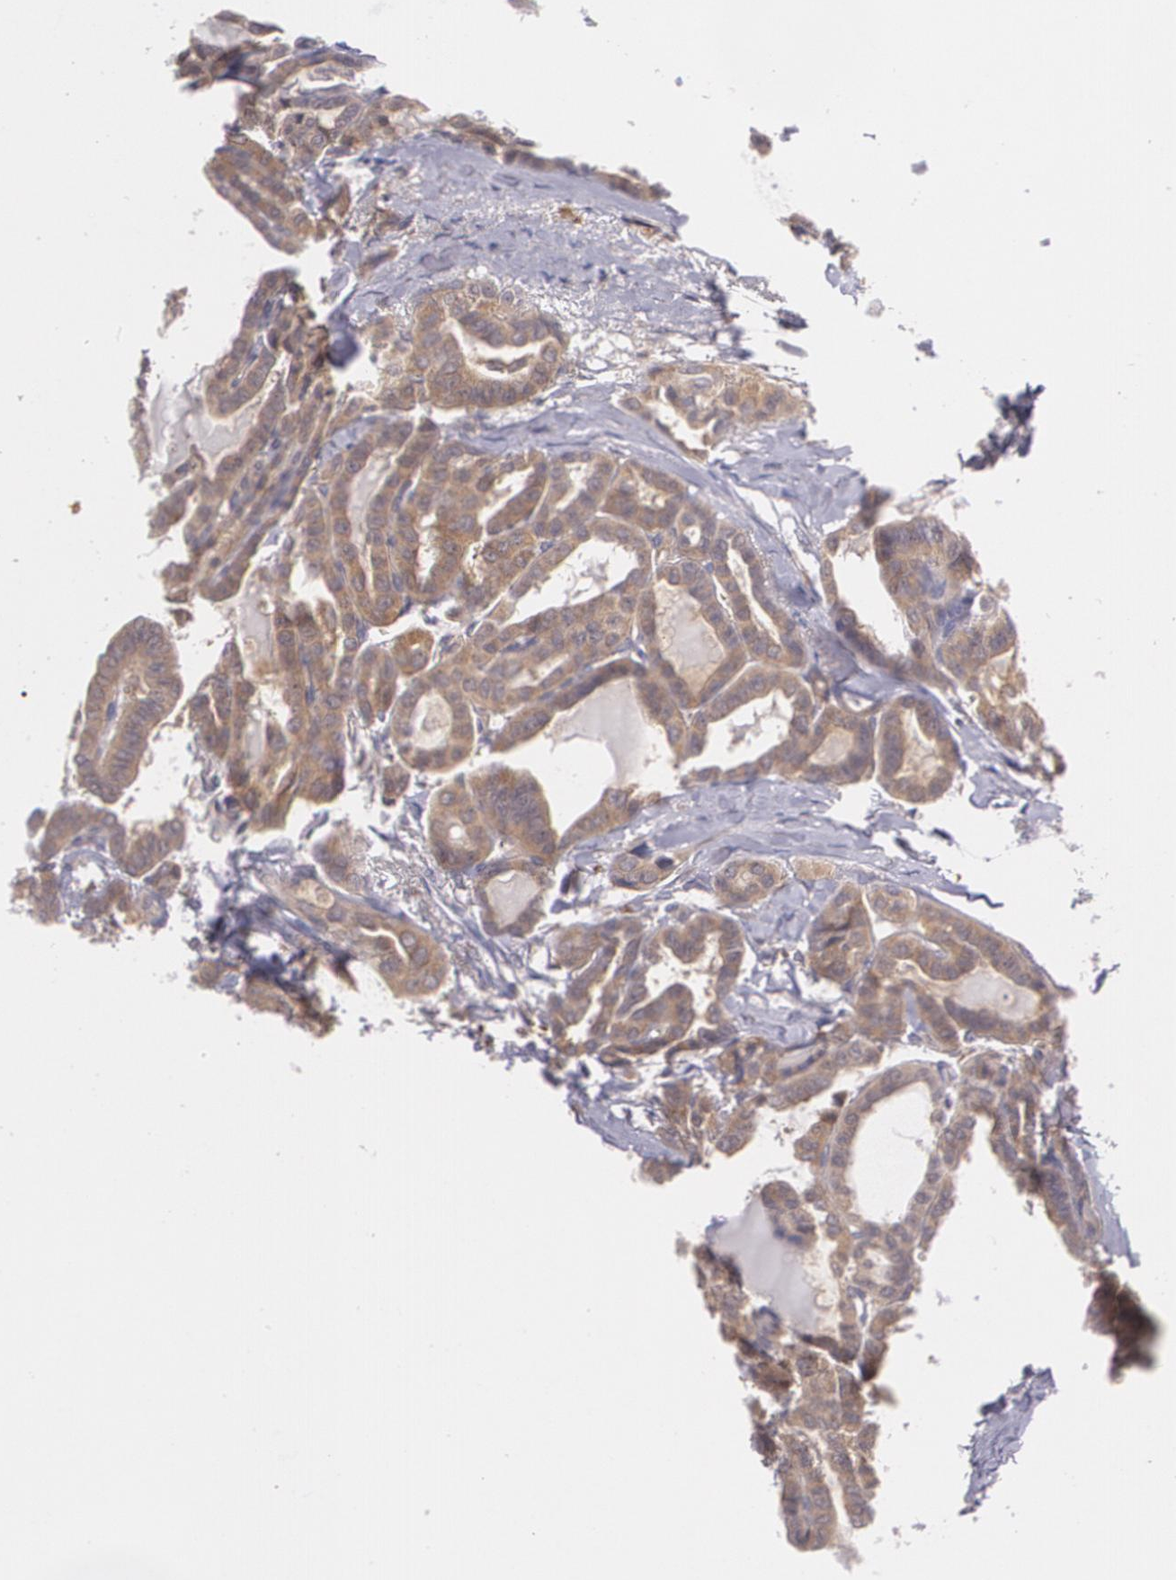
{"staining": {"intensity": "moderate", "quantity": ">75%", "location": "cytoplasmic/membranous"}, "tissue": "thyroid cancer", "cell_type": "Tumor cells", "image_type": "cancer", "snomed": [{"axis": "morphology", "description": "Carcinoma, NOS"}, {"axis": "topography", "description": "Thyroid gland"}], "caption": "Carcinoma (thyroid) stained with DAB (3,3'-diaminobenzidine) IHC displays medium levels of moderate cytoplasmic/membranous staining in approximately >75% of tumor cells. (DAB = brown stain, brightfield microscopy at high magnification).", "gene": "CCL17", "patient": {"sex": "female", "age": 91}}